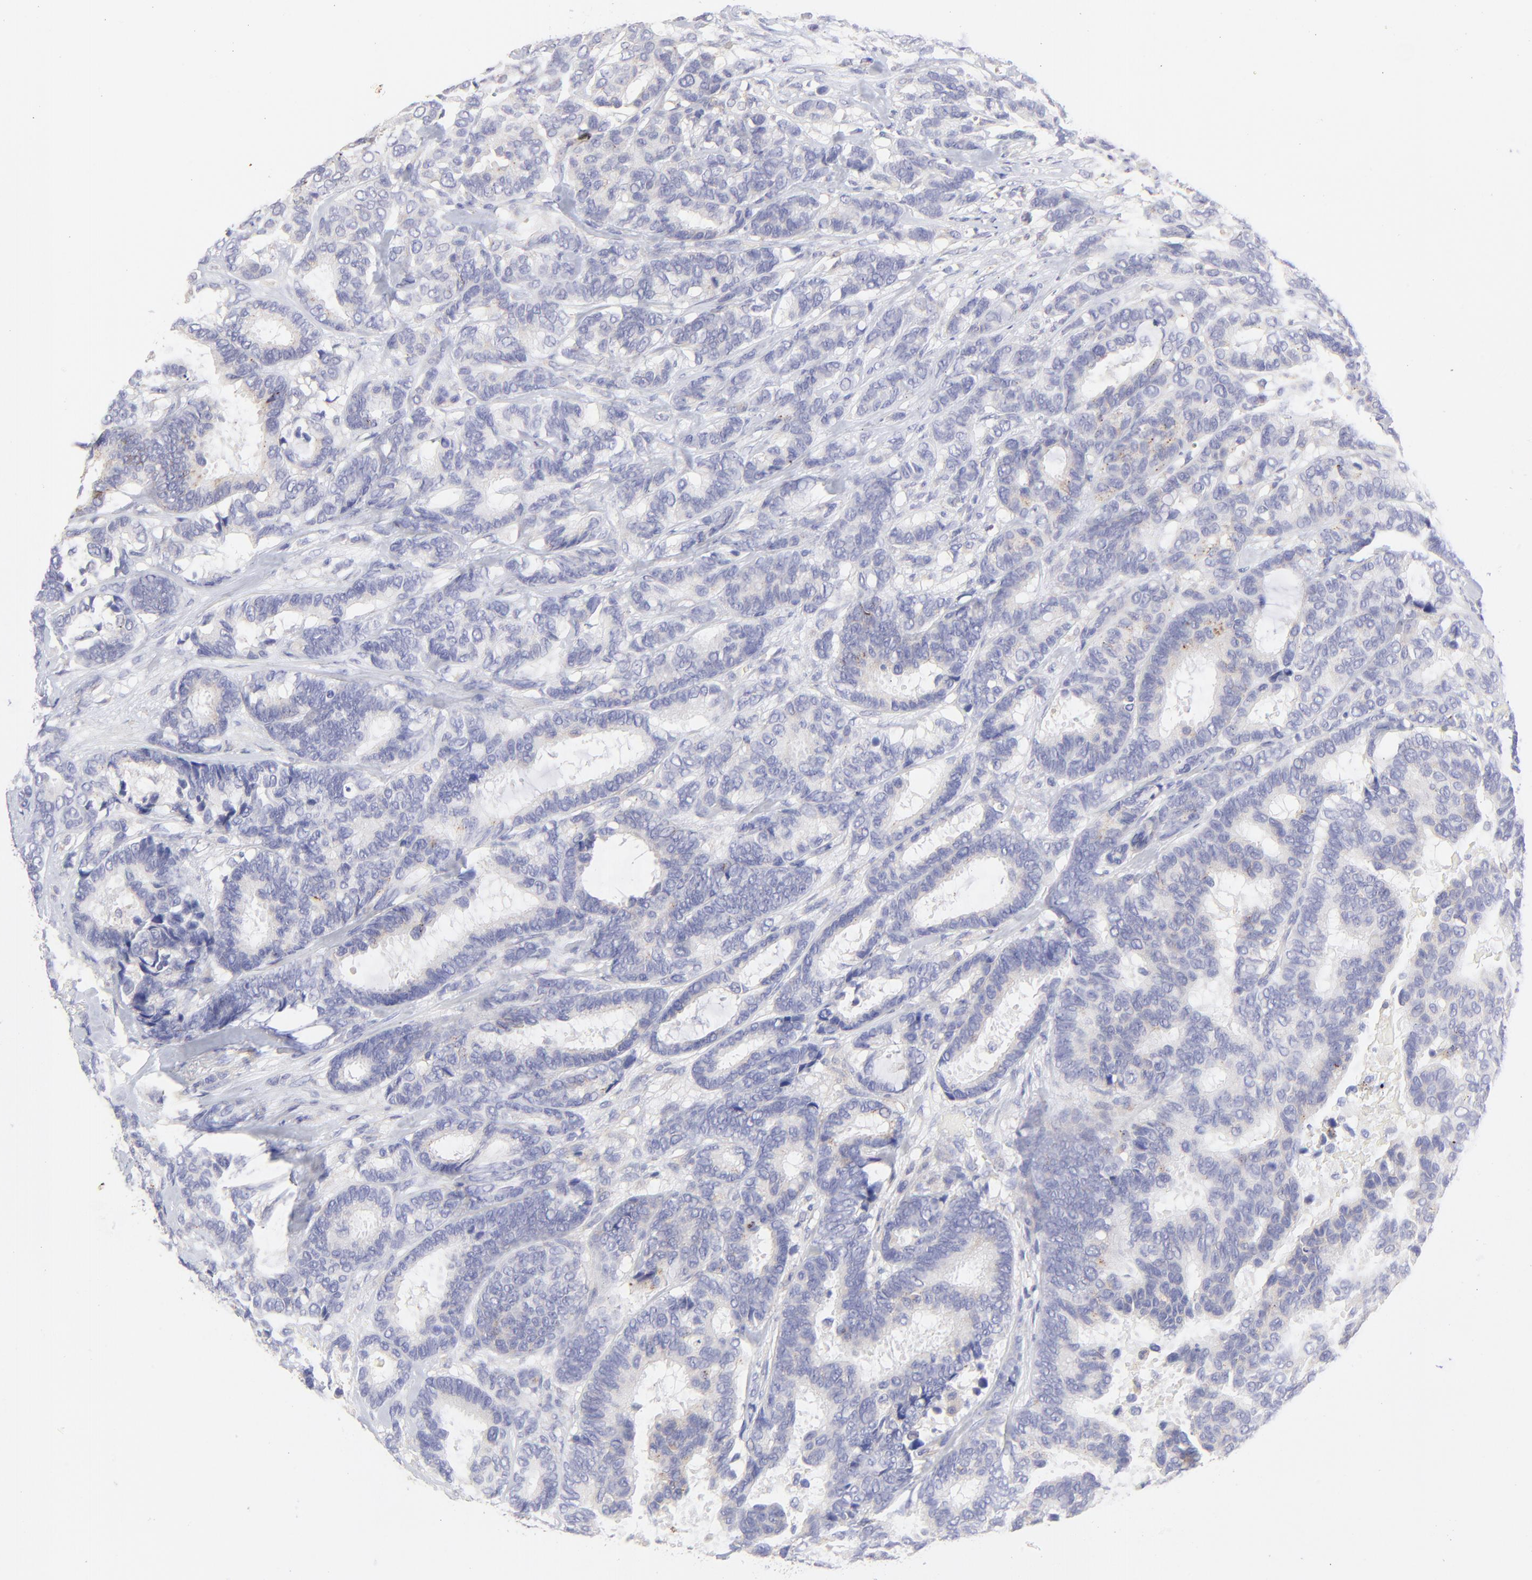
{"staining": {"intensity": "negative", "quantity": "none", "location": "none"}, "tissue": "breast cancer", "cell_type": "Tumor cells", "image_type": "cancer", "snomed": [{"axis": "morphology", "description": "Duct carcinoma"}, {"axis": "topography", "description": "Breast"}], "caption": "There is no significant expression in tumor cells of infiltrating ductal carcinoma (breast).", "gene": "LHFPL1", "patient": {"sex": "female", "age": 87}}